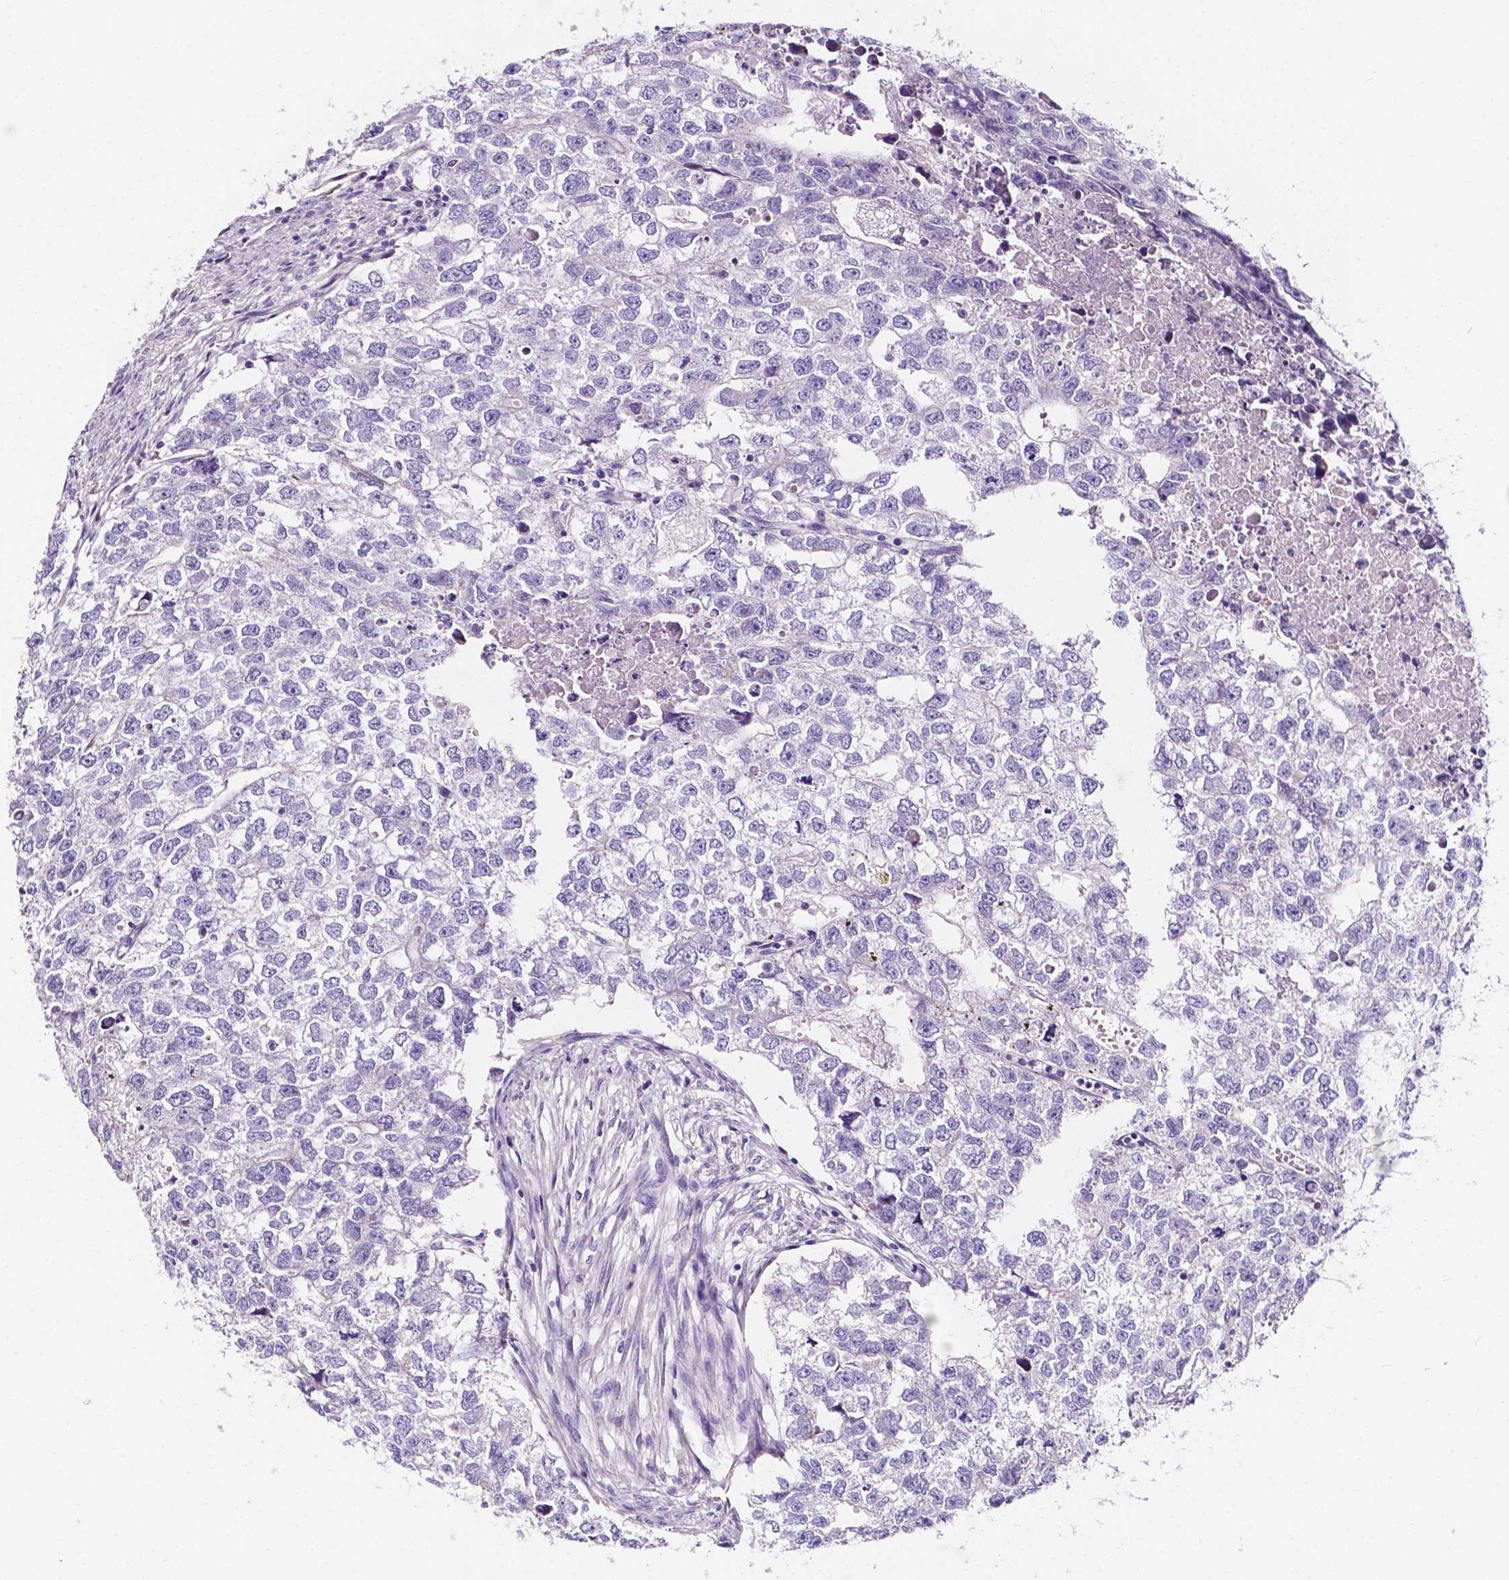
{"staining": {"intensity": "negative", "quantity": "none", "location": "none"}, "tissue": "testis cancer", "cell_type": "Tumor cells", "image_type": "cancer", "snomed": [{"axis": "morphology", "description": "Carcinoma, Embryonal, NOS"}, {"axis": "morphology", "description": "Teratoma, malignant, NOS"}, {"axis": "topography", "description": "Testis"}], "caption": "DAB immunohistochemical staining of testis cancer displays no significant positivity in tumor cells.", "gene": "CLSTN2", "patient": {"sex": "male", "age": 44}}